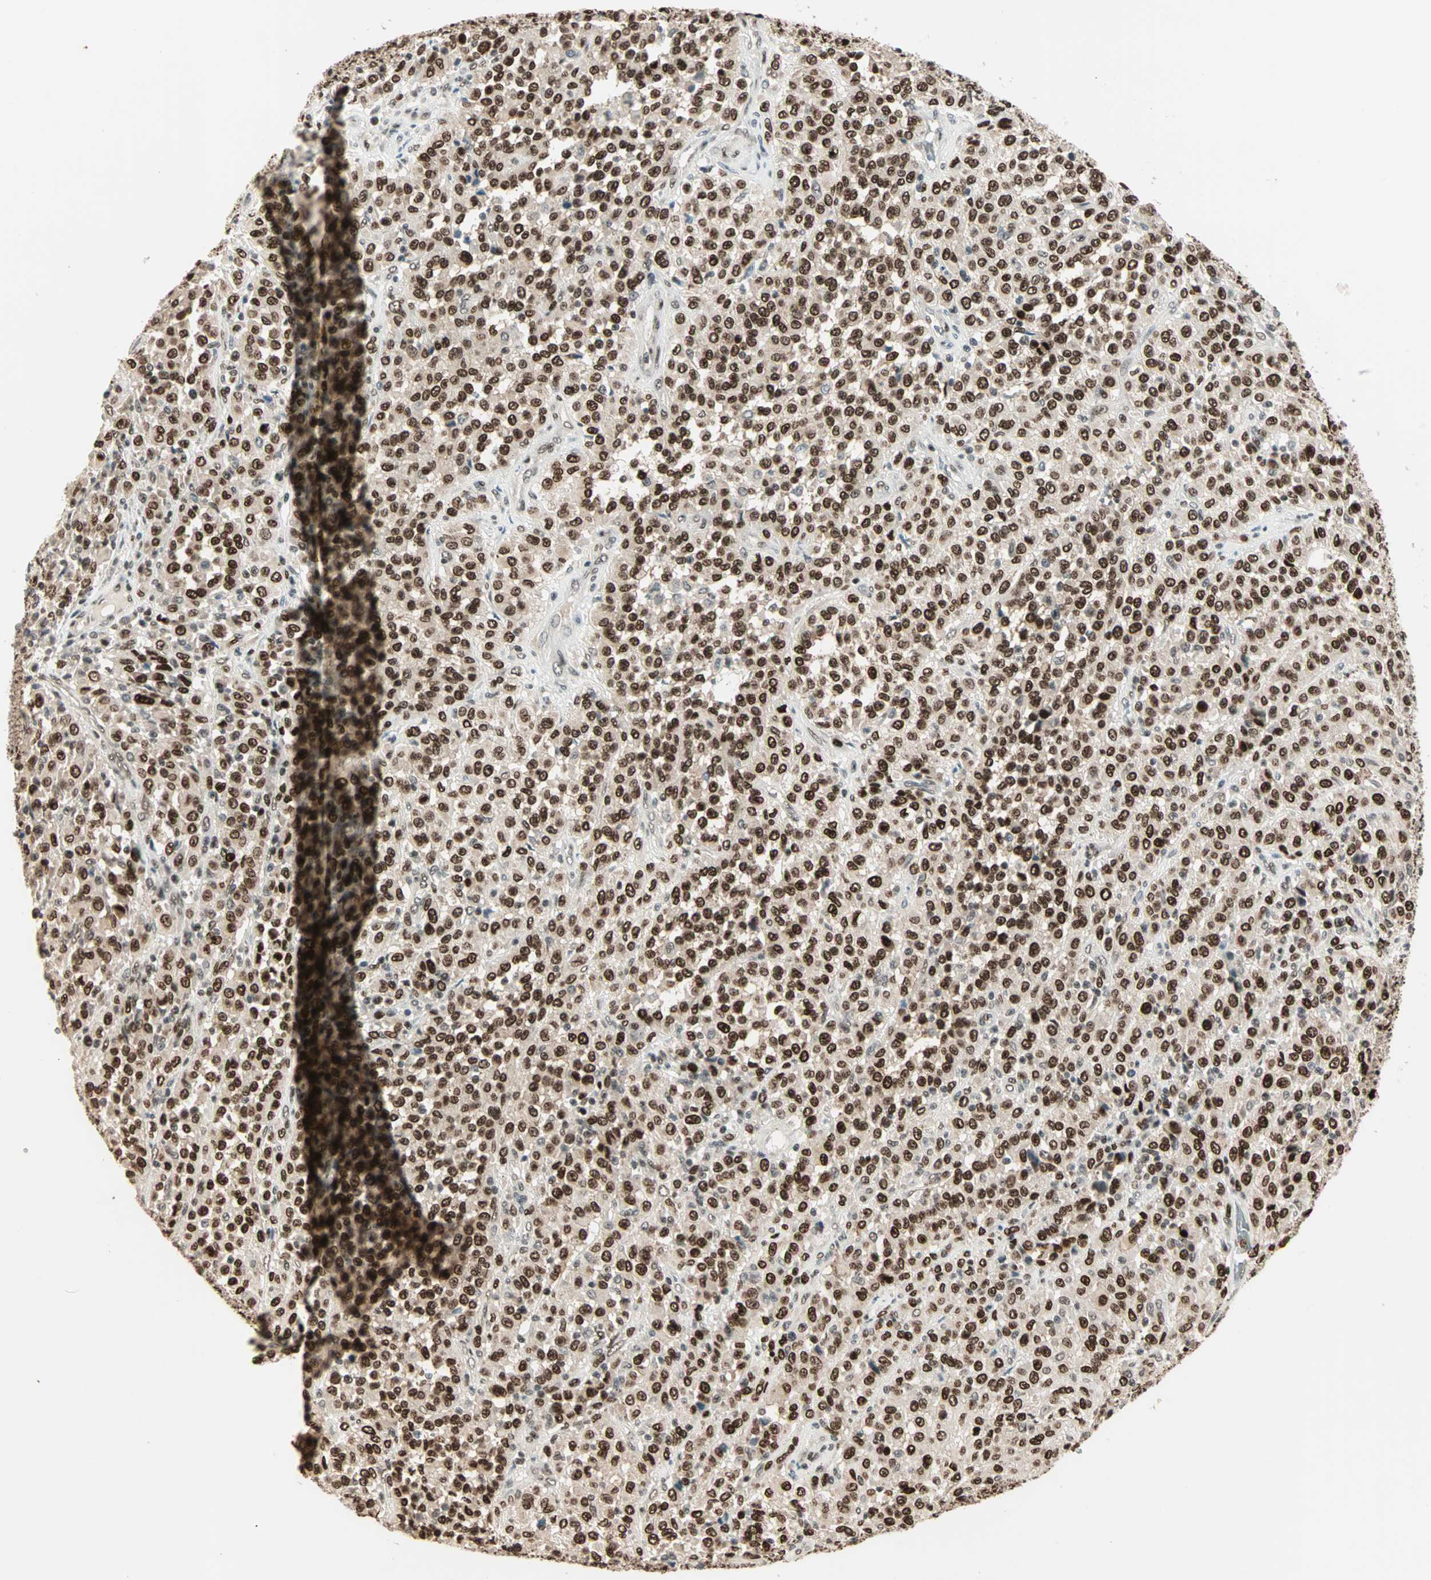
{"staining": {"intensity": "strong", "quantity": ">75%", "location": "nuclear"}, "tissue": "melanoma", "cell_type": "Tumor cells", "image_type": "cancer", "snomed": [{"axis": "morphology", "description": "Malignant melanoma, Metastatic site"}, {"axis": "topography", "description": "Pancreas"}], "caption": "Immunohistochemical staining of melanoma shows high levels of strong nuclear protein staining in about >75% of tumor cells.", "gene": "MDC1", "patient": {"sex": "female", "age": 30}}